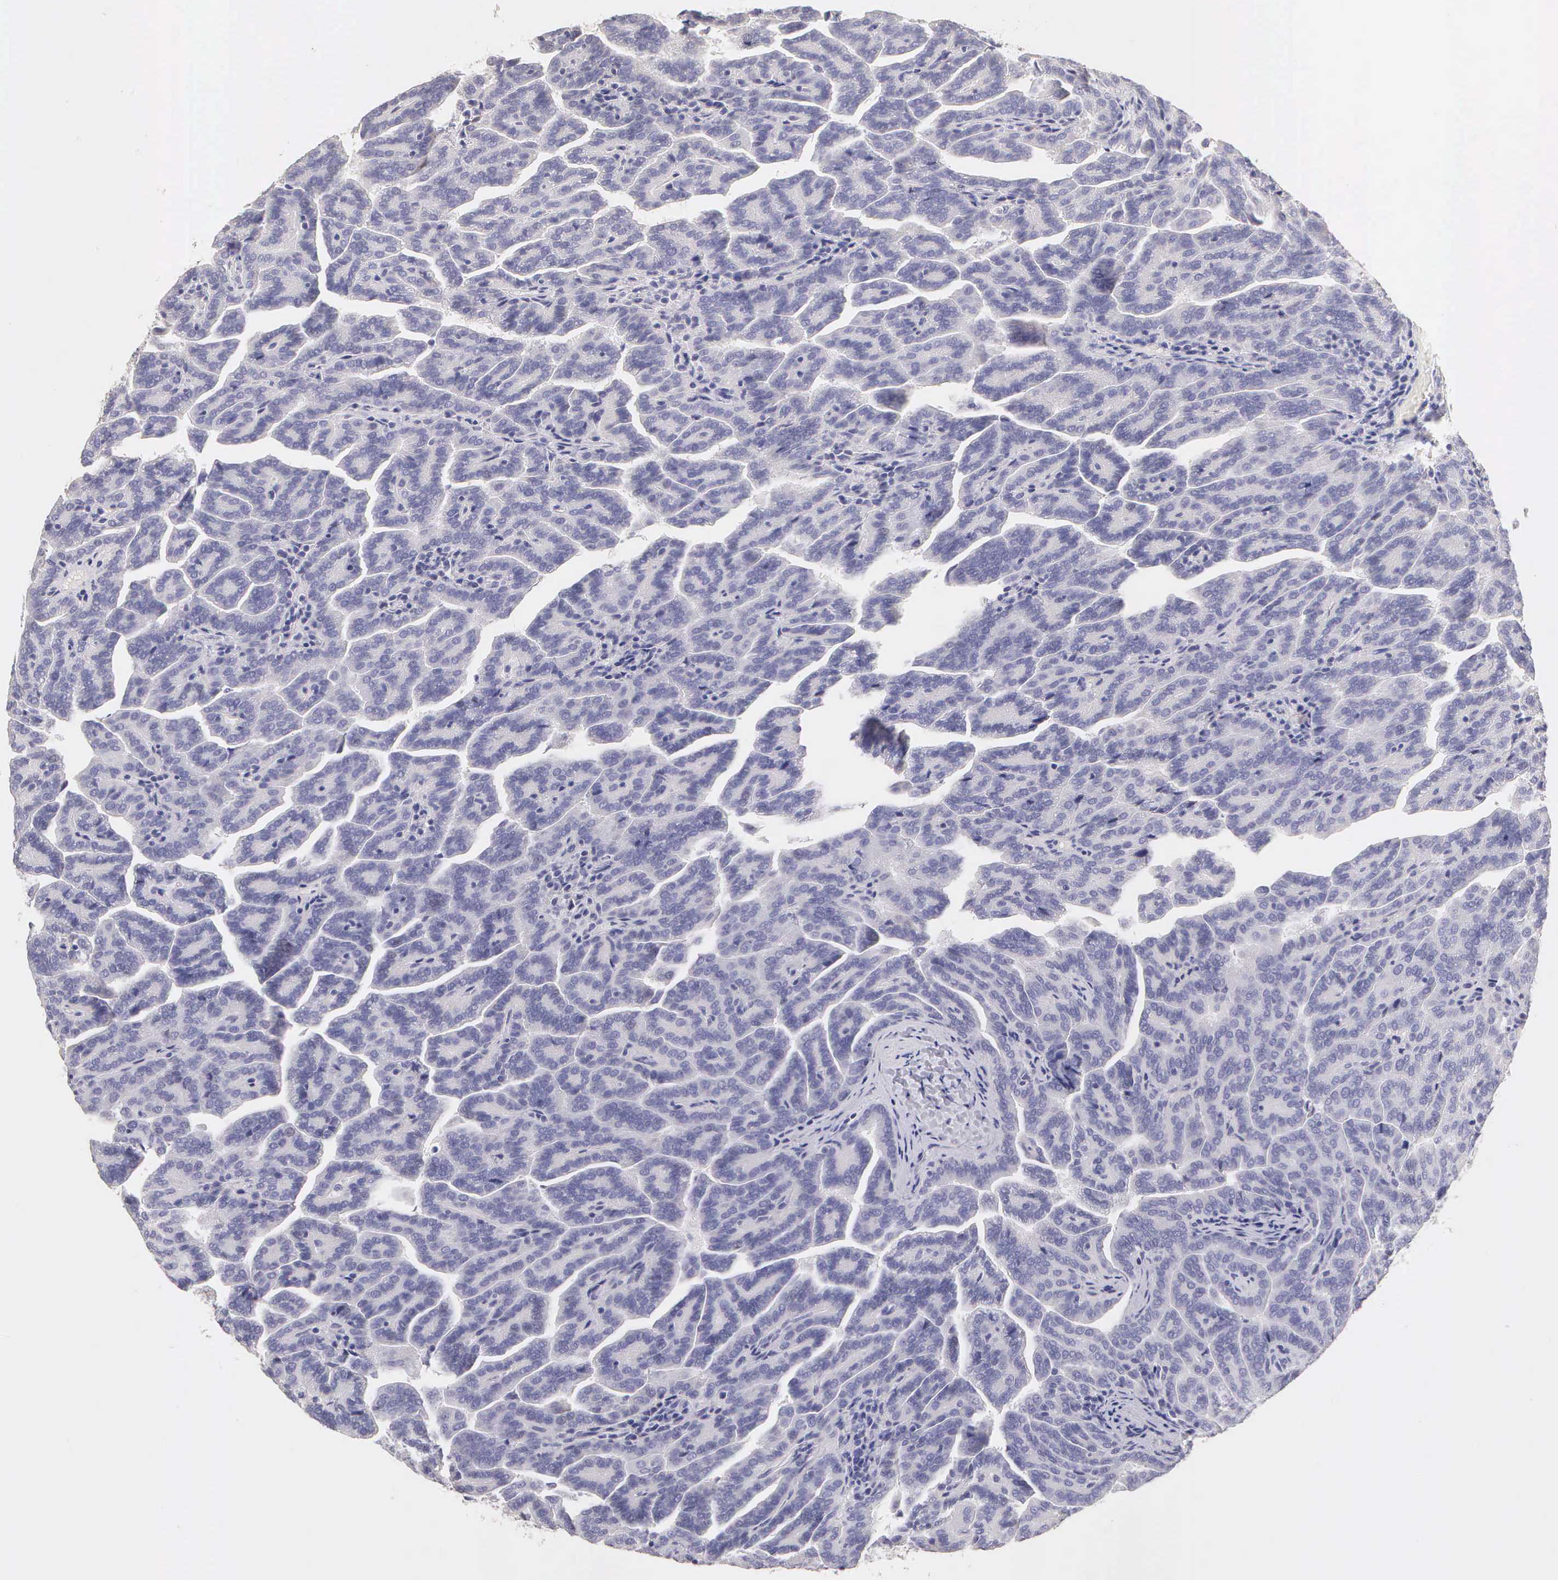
{"staining": {"intensity": "negative", "quantity": "none", "location": "none"}, "tissue": "renal cancer", "cell_type": "Tumor cells", "image_type": "cancer", "snomed": [{"axis": "morphology", "description": "Adenocarcinoma, NOS"}, {"axis": "topography", "description": "Kidney"}], "caption": "Immunohistochemistry (IHC) of renal cancer exhibits no staining in tumor cells.", "gene": "ESR1", "patient": {"sex": "male", "age": 61}}